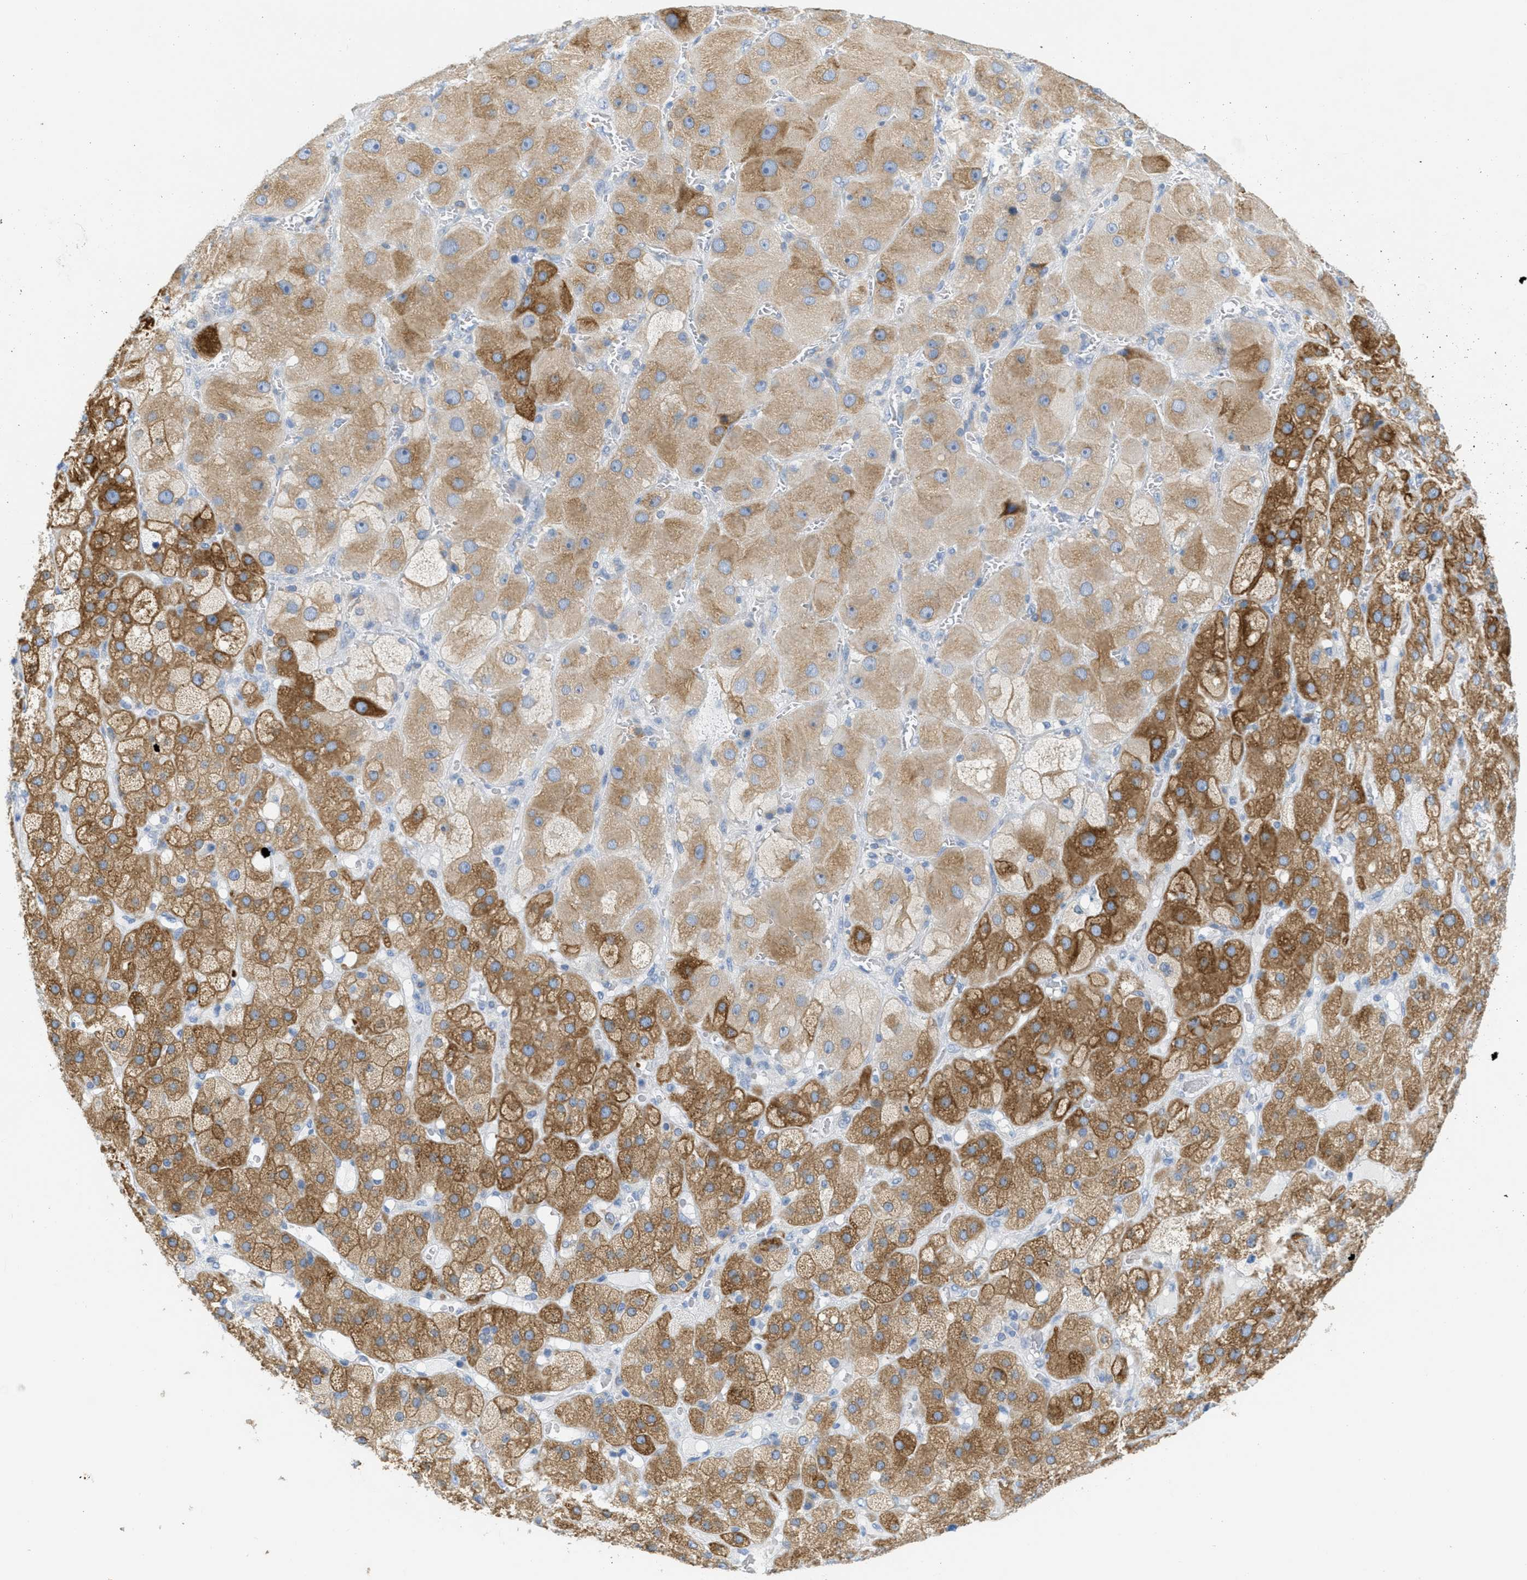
{"staining": {"intensity": "moderate", "quantity": ">75%", "location": "cytoplasmic/membranous"}, "tissue": "adrenal gland", "cell_type": "Glandular cells", "image_type": "normal", "snomed": [{"axis": "morphology", "description": "Normal tissue, NOS"}, {"axis": "topography", "description": "Adrenal gland"}], "caption": "Immunohistochemistry image of normal human adrenal gland stained for a protein (brown), which exhibits medium levels of moderate cytoplasmic/membranous positivity in approximately >75% of glandular cells.", "gene": "TEX264", "patient": {"sex": "female", "age": 47}}